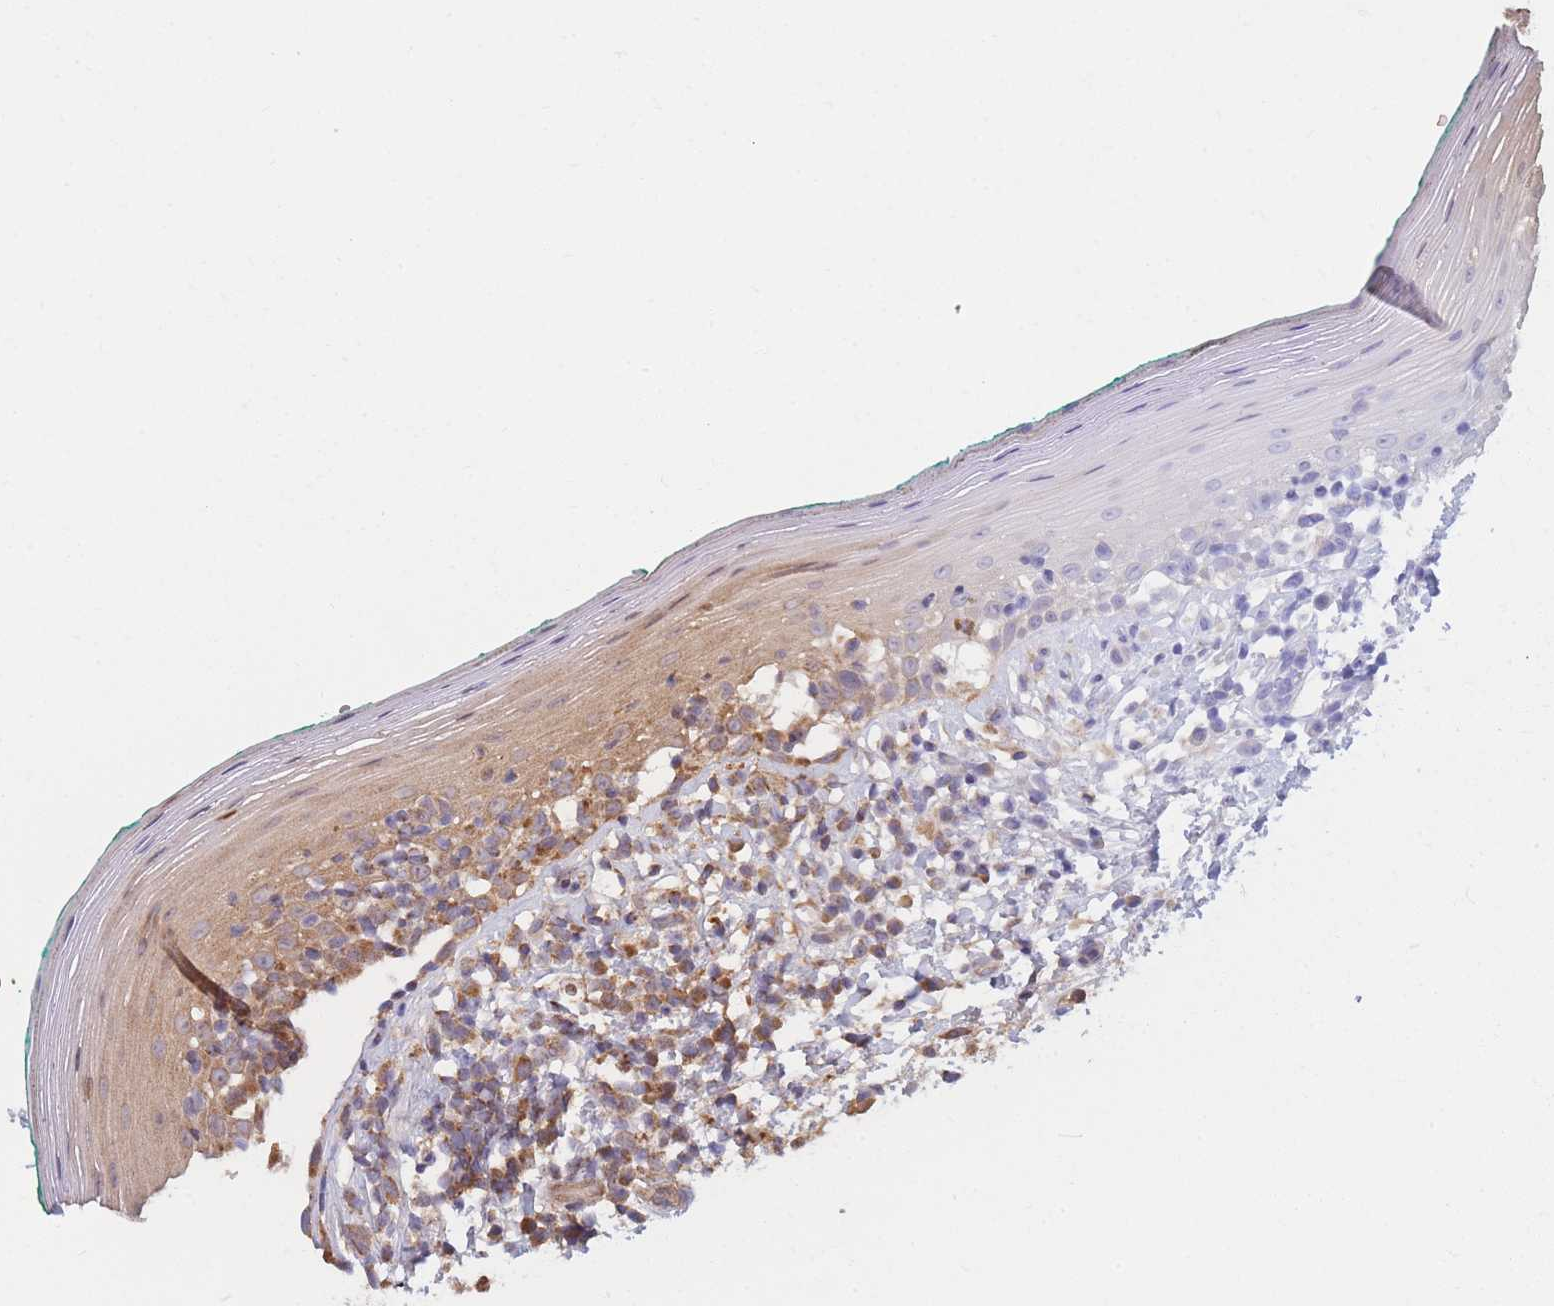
{"staining": {"intensity": "moderate", "quantity": "25%-75%", "location": "cytoplasmic/membranous"}, "tissue": "oral mucosa", "cell_type": "Squamous epithelial cells", "image_type": "normal", "snomed": [{"axis": "morphology", "description": "Normal tissue, NOS"}, {"axis": "topography", "description": "Oral tissue"}], "caption": "DAB immunohistochemical staining of unremarkable human oral mucosa reveals moderate cytoplasmic/membranous protein staining in approximately 25%-75% of squamous epithelial cells.", "gene": "PTPMT1", "patient": {"sex": "female", "age": 83}}